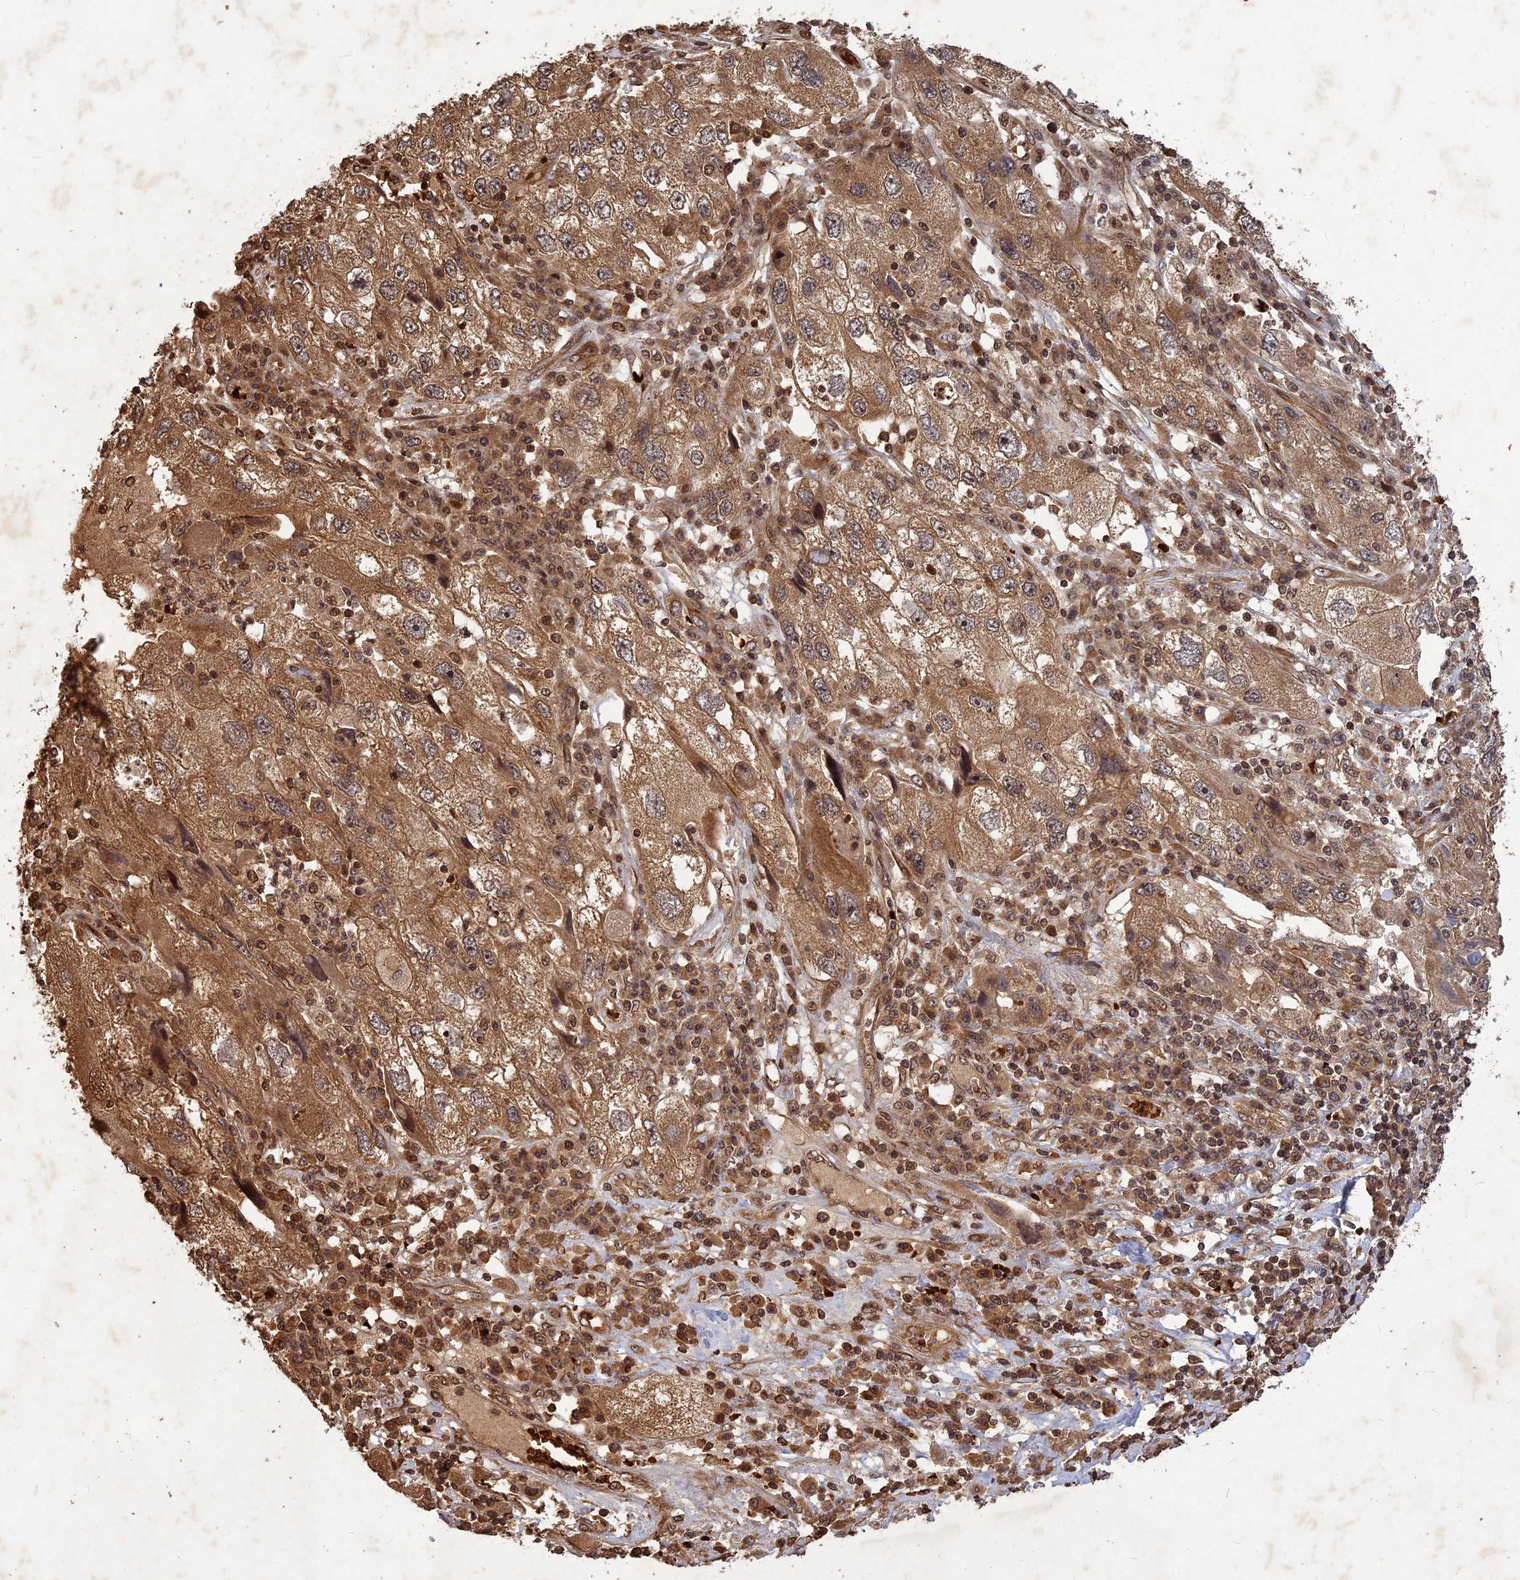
{"staining": {"intensity": "moderate", "quantity": ">75%", "location": "cytoplasmic/membranous,nuclear"}, "tissue": "endometrial cancer", "cell_type": "Tumor cells", "image_type": "cancer", "snomed": [{"axis": "morphology", "description": "Adenocarcinoma, NOS"}, {"axis": "topography", "description": "Endometrium"}], "caption": "Endometrial cancer stained with a brown dye demonstrates moderate cytoplasmic/membranous and nuclear positive positivity in approximately >75% of tumor cells.", "gene": "SRMS", "patient": {"sex": "female", "age": 49}}